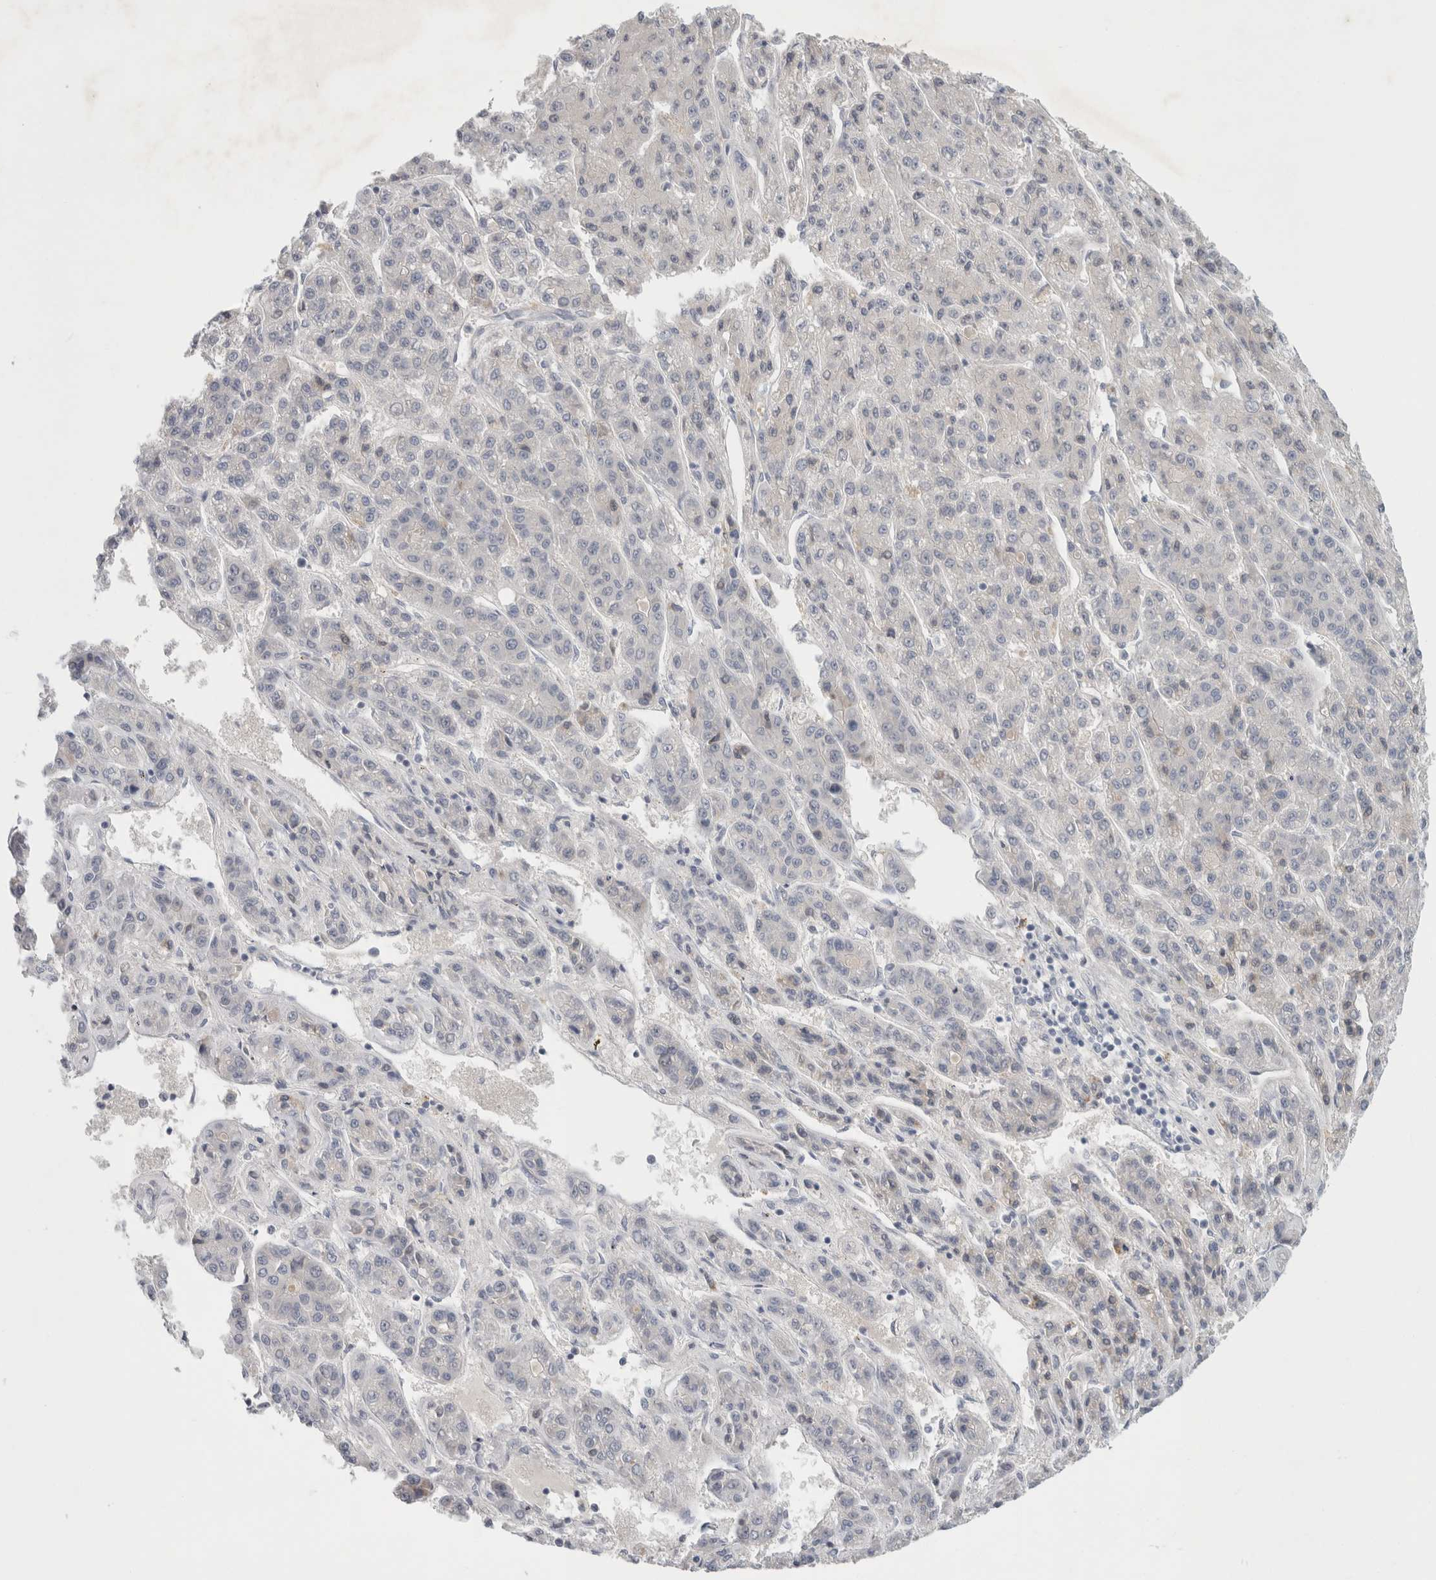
{"staining": {"intensity": "negative", "quantity": "none", "location": "none"}, "tissue": "liver cancer", "cell_type": "Tumor cells", "image_type": "cancer", "snomed": [{"axis": "morphology", "description": "Carcinoma, Hepatocellular, NOS"}, {"axis": "topography", "description": "Liver"}], "caption": "High magnification brightfield microscopy of liver cancer stained with DAB (3,3'-diaminobenzidine) (brown) and counterstained with hematoxylin (blue): tumor cells show no significant expression.", "gene": "NIPA1", "patient": {"sex": "male", "age": 70}}